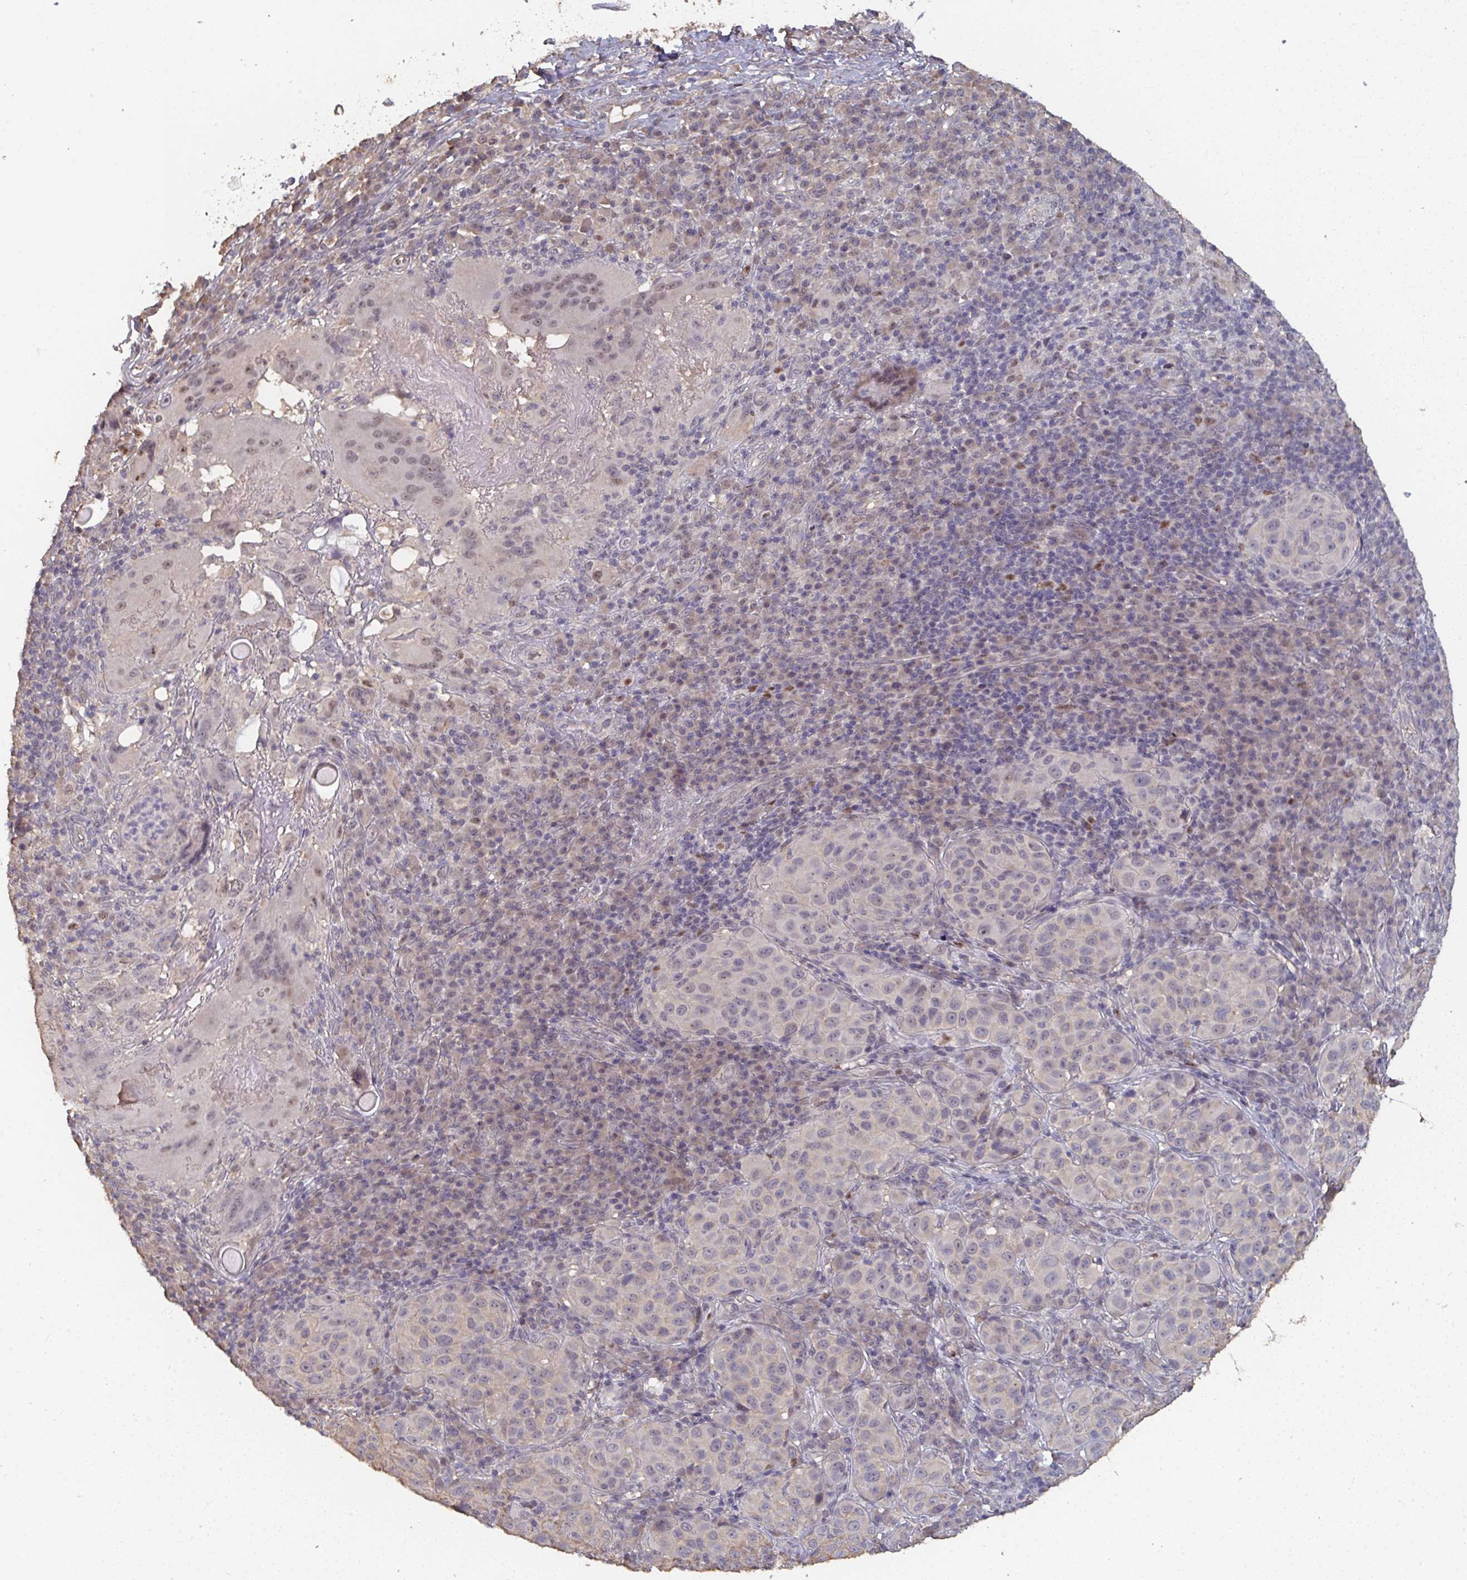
{"staining": {"intensity": "weak", "quantity": "<25%", "location": "cytoplasmic/membranous"}, "tissue": "melanoma", "cell_type": "Tumor cells", "image_type": "cancer", "snomed": [{"axis": "morphology", "description": "Malignant melanoma, NOS"}, {"axis": "topography", "description": "Skin"}], "caption": "Protein analysis of melanoma exhibits no significant staining in tumor cells. Brightfield microscopy of immunohistochemistry stained with DAB (3,3'-diaminobenzidine) (brown) and hematoxylin (blue), captured at high magnification.", "gene": "LIX1", "patient": {"sex": "male", "age": 38}}